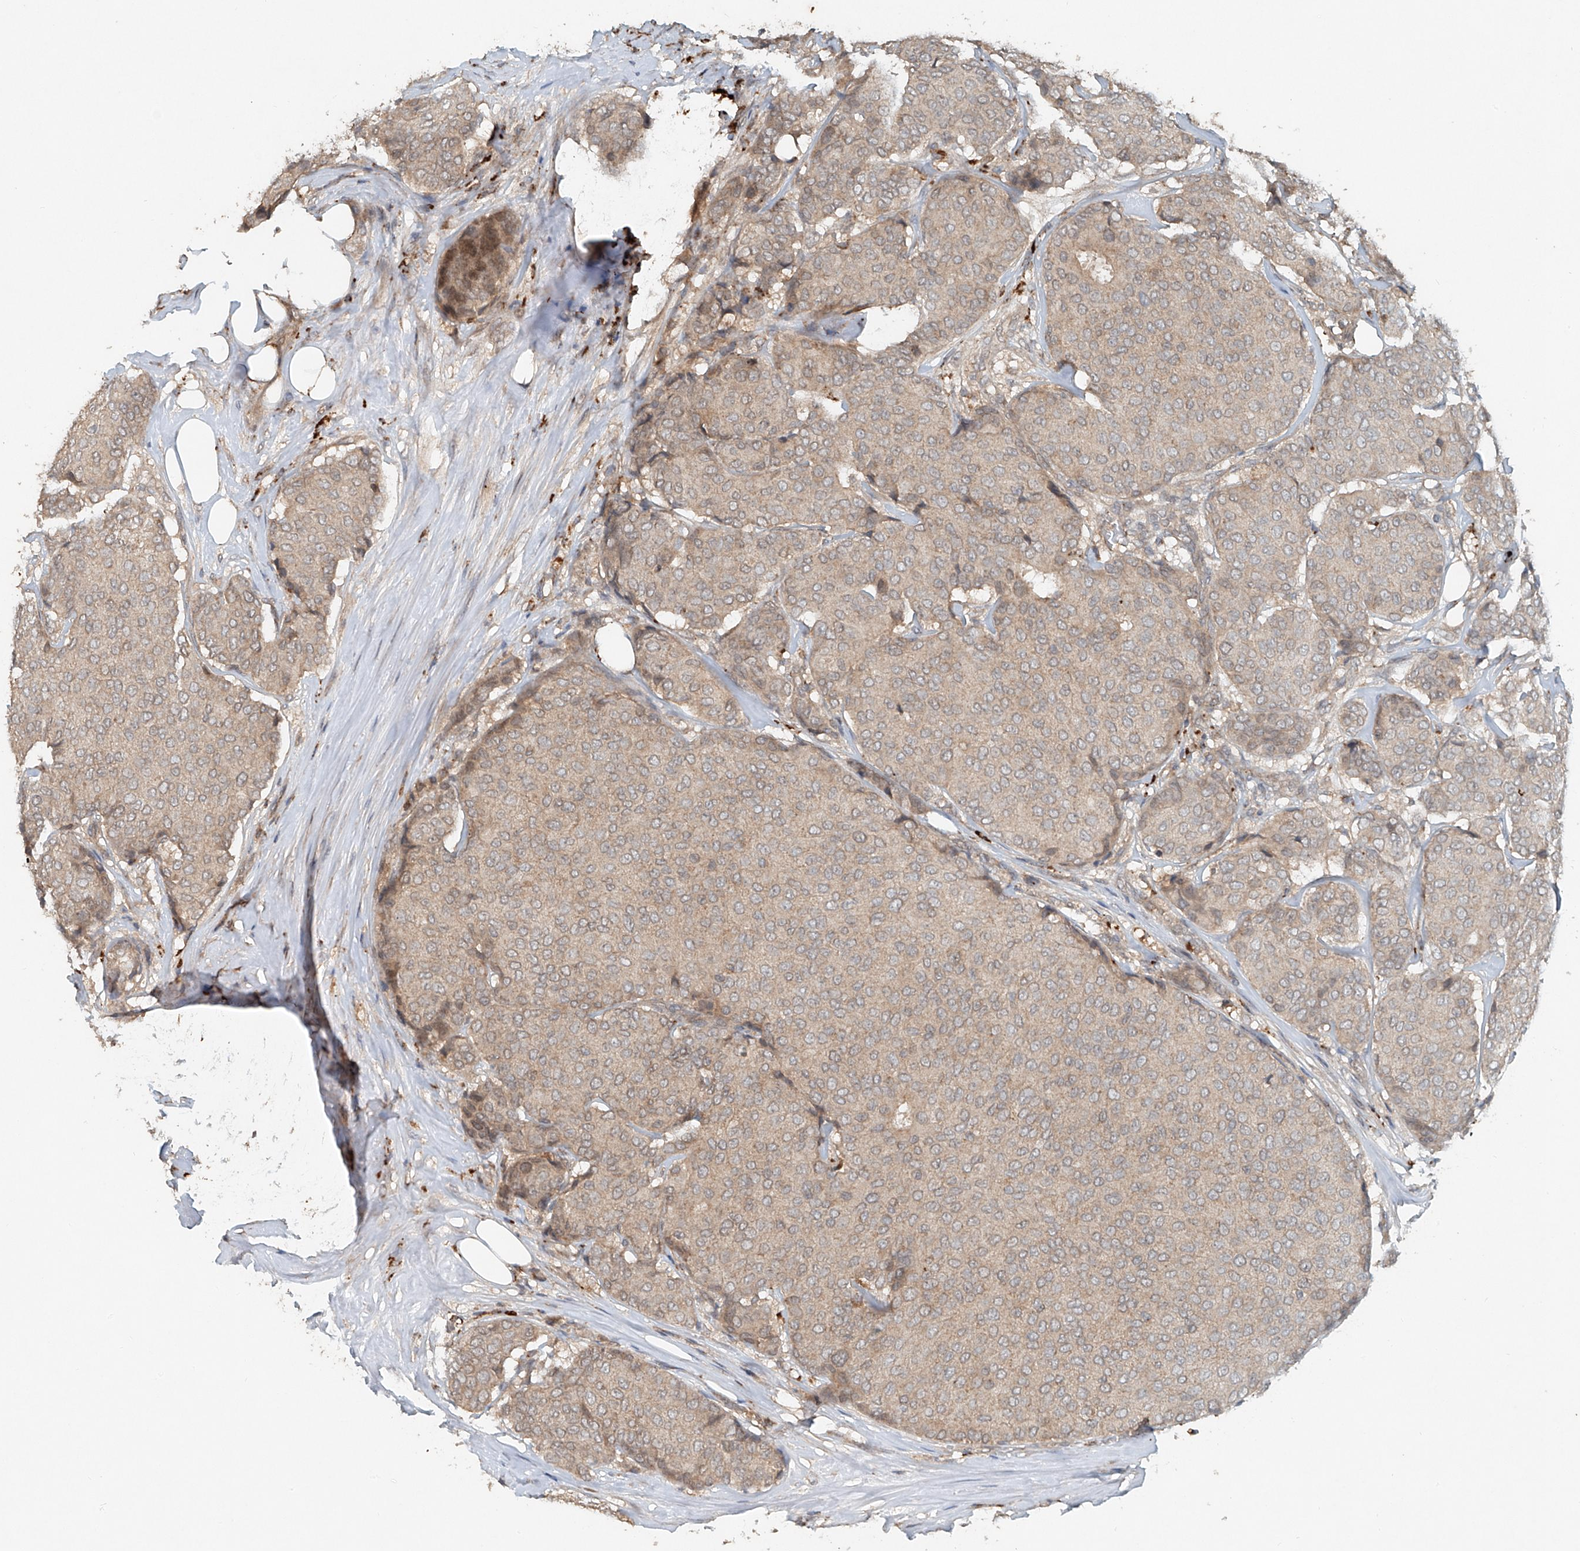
{"staining": {"intensity": "weak", "quantity": ">75%", "location": "cytoplasmic/membranous"}, "tissue": "breast cancer", "cell_type": "Tumor cells", "image_type": "cancer", "snomed": [{"axis": "morphology", "description": "Duct carcinoma"}, {"axis": "topography", "description": "Breast"}], "caption": "Immunohistochemistry (IHC) staining of intraductal carcinoma (breast), which demonstrates low levels of weak cytoplasmic/membranous staining in about >75% of tumor cells indicating weak cytoplasmic/membranous protein positivity. The staining was performed using DAB (brown) for protein detection and nuclei were counterstained in hematoxylin (blue).", "gene": "IER5", "patient": {"sex": "female", "age": 75}}